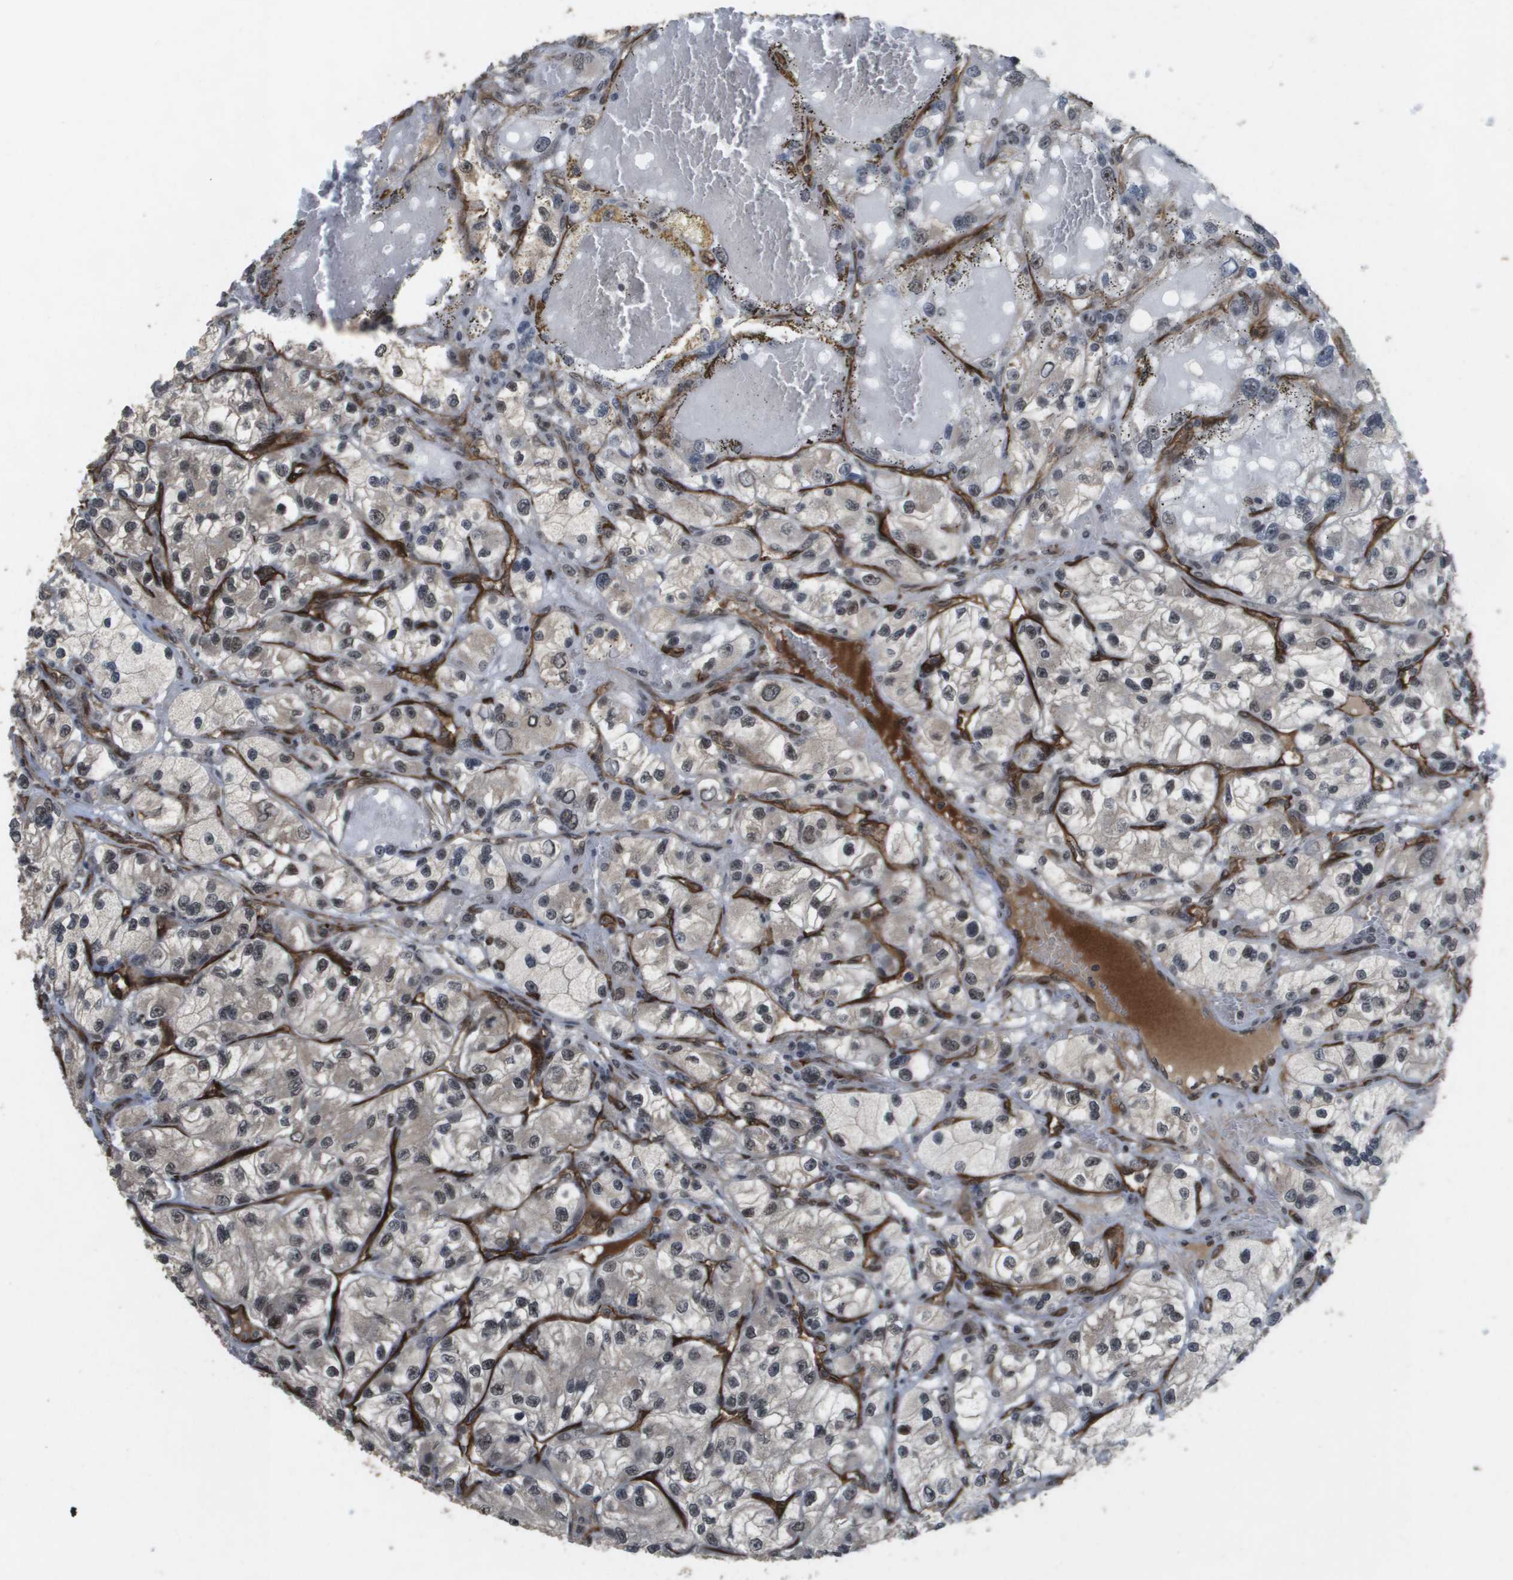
{"staining": {"intensity": "weak", "quantity": "25%-75%", "location": "nuclear"}, "tissue": "renal cancer", "cell_type": "Tumor cells", "image_type": "cancer", "snomed": [{"axis": "morphology", "description": "Adenocarcinoma, NOS"}, {"axis": "topography", "description": "Kidney"}], "caption": "Brown immunohistochemical staining in human renal adenocarcinoma displays weak nuclear staining in approximately 25%-75% of tumor cells.", "gene": "KAT5", "patient": {"sex": "female", "age": 57}}